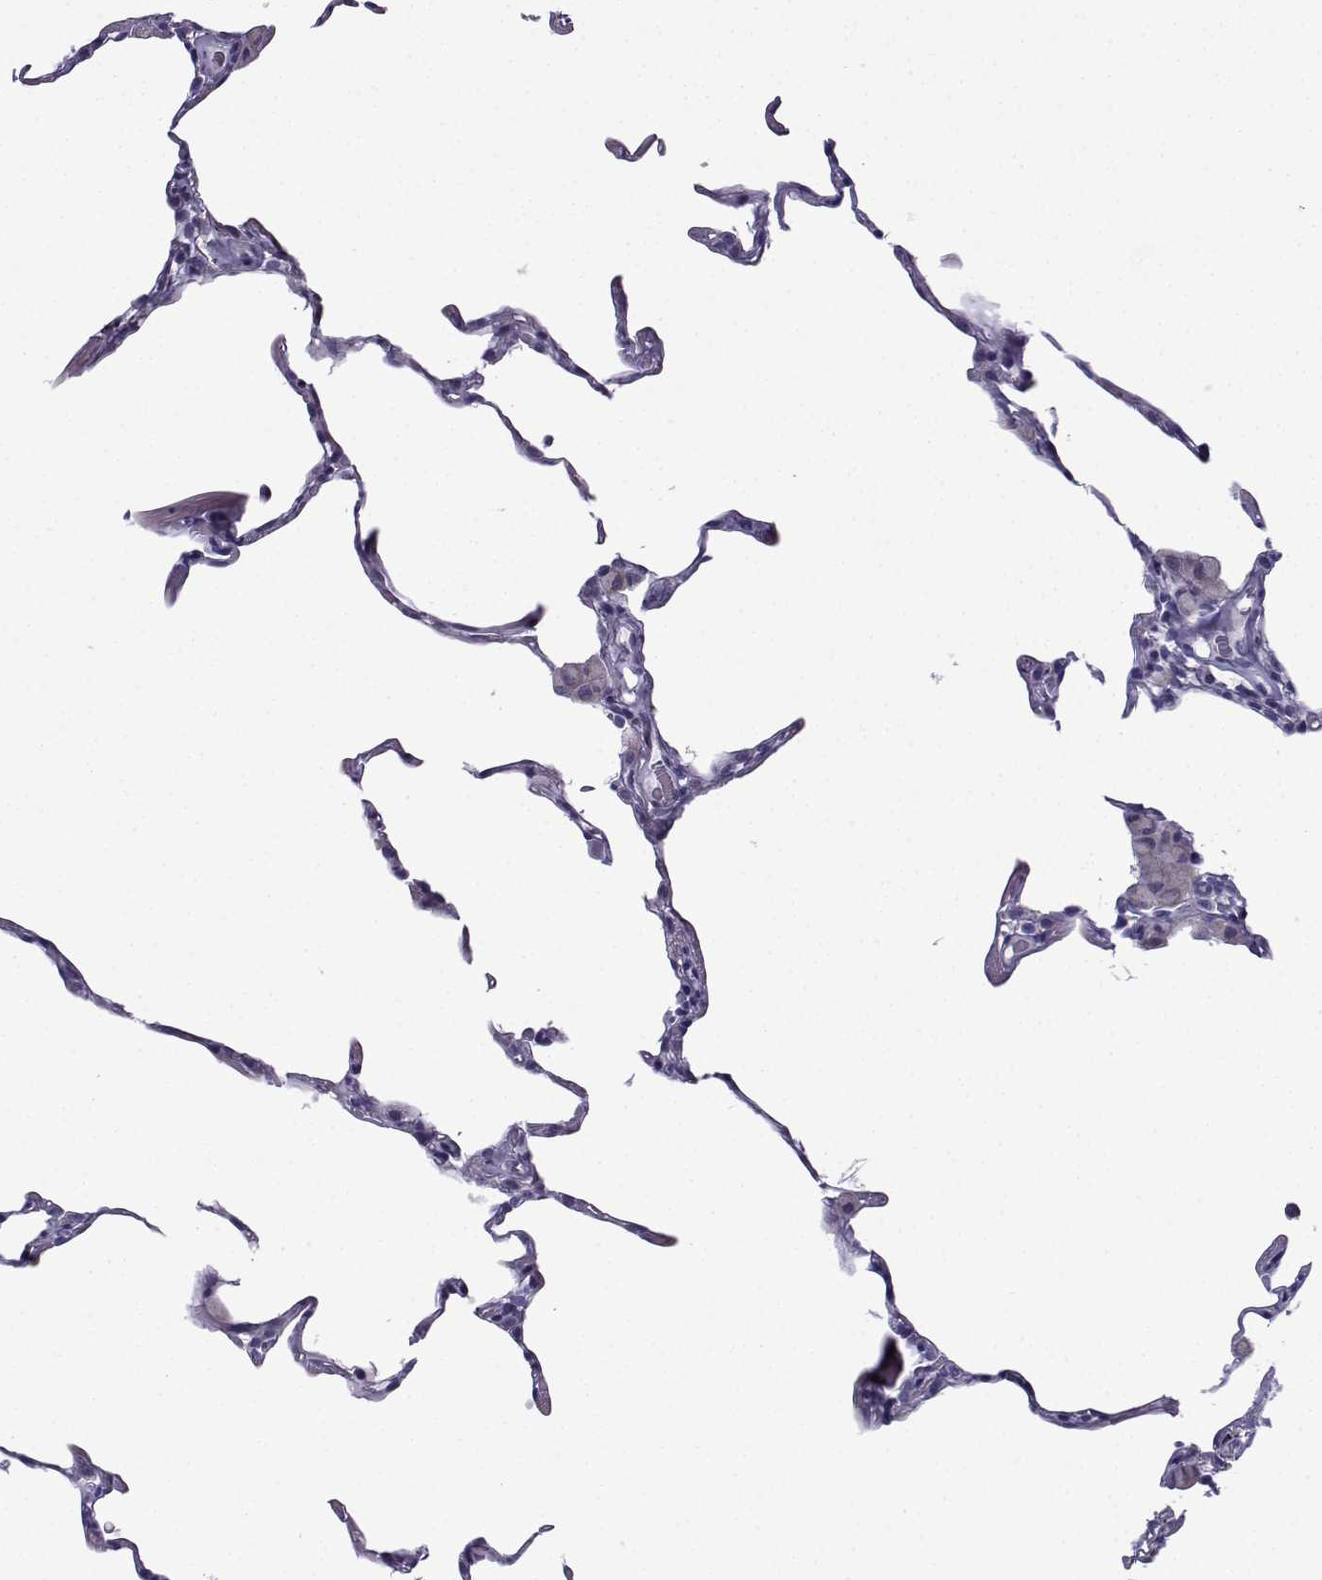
{"staining": {"intensity": "negative", "quantity": "none", "location": "none"}, "tissue": "lung", "cell_type": "Alveolar cells", "image_type": "normal", "snomed": [{"axis": "morphology", "description": "Normal tissue, NOS"}, {"axis": "topography", "description": "Lung"}], "caption": "This is a photomicrograph of immunohistochemistry (IHC) staining of benign lung, which shows no staining in alveolar cells. (DAB (3,3'-diaminobenzidine) immunohistochemistry visualized using brightfield microscopy, high magnification).", "gene": "ACRBP", "patient": {"sex": "female", "age": 57}}